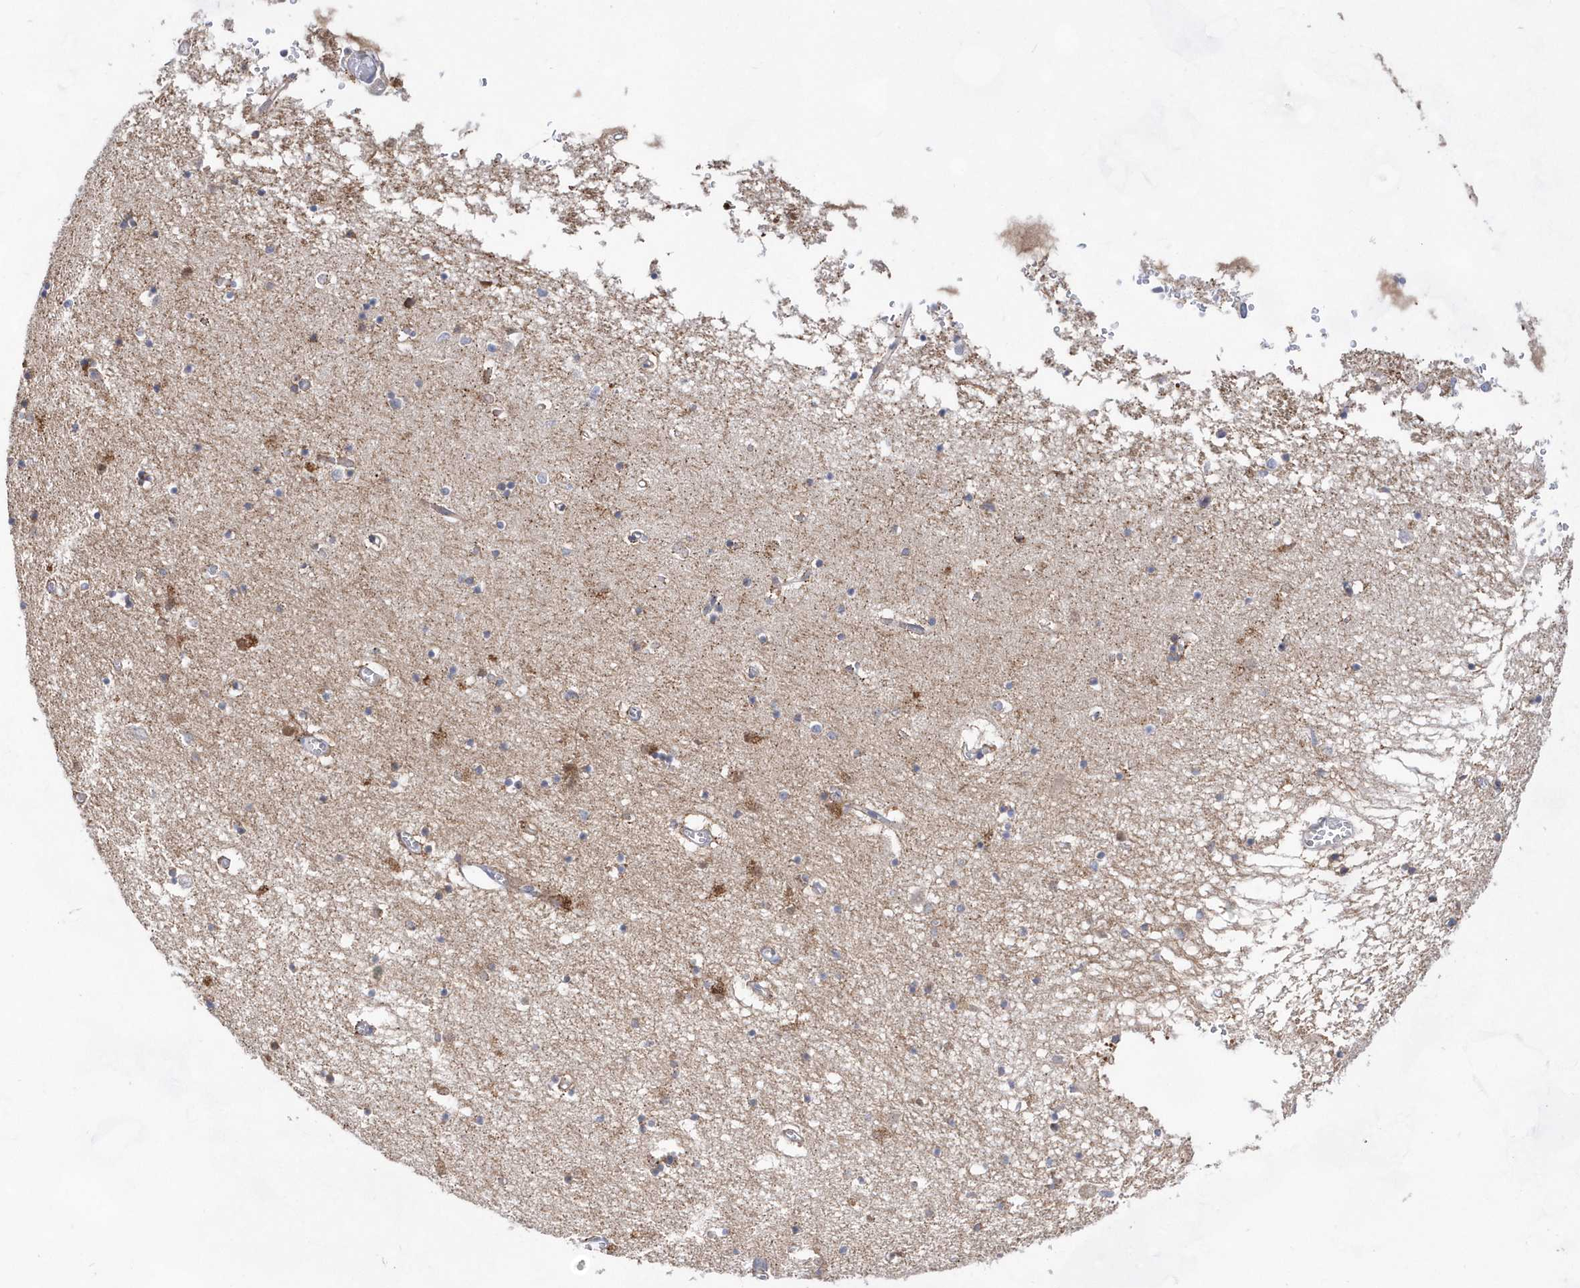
{"staining": {"intensity": "moderate", "quantity": "25%-75%", "location": "cytoplasmic/membranous"}, "tissue": "hippocampus", "cell_type": "Glial cells", "image_type": "normal", "snomed": [{"axis": "morphology", "description": "Normal tissue, NOS"}, {"axis": "topography", "description": "Hippocampus"}], "caption": "The histopathology image reveals immunohistochemical staining of normal hippocampus. There is moderate cytoplasmic/membranous positivity is identified in about 25%-75% of glial cells.", "gene": "BDH2", "patient": {"sex": "male", "age": 70}}